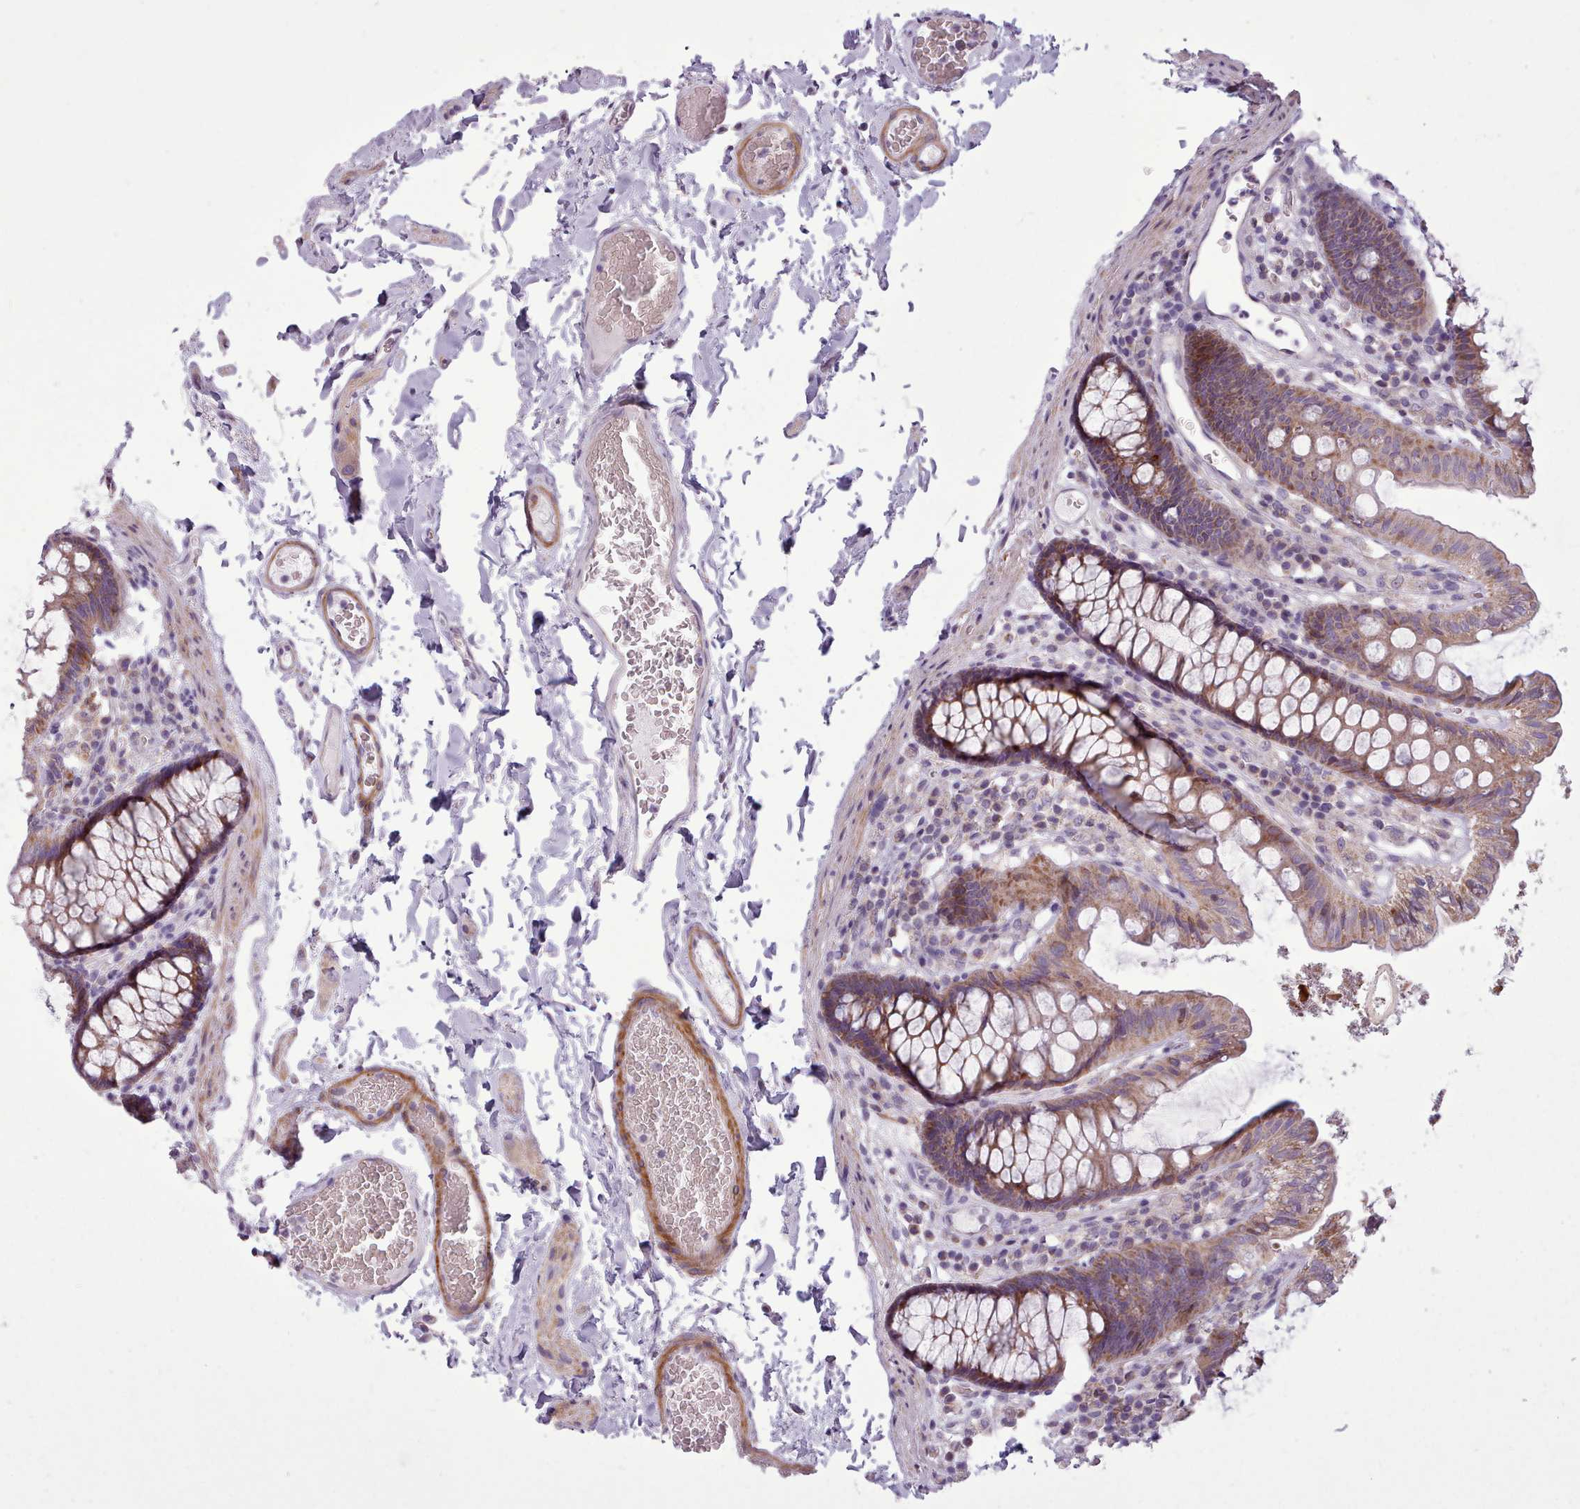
{"staining": {"intensity": "moderate", "quantity": "25%-75%", "location": "cytoplasmic/membranous"}, "tissue": "colon", "cell_type": "Endothelial cells", "image_type": "normal", "snomed": [{"axis": "morphology", "description": "Normal tissue, NOS"}, {"axis": "topography", "description": "Colon"}], "caption": "A photomicrograph of human colon stained for a protein exhibits moderate cytoplasmic/membranous brown staining in endothelial cells.", "gene": "AVL9", "patient": {"sex": "male", "age": 84}}